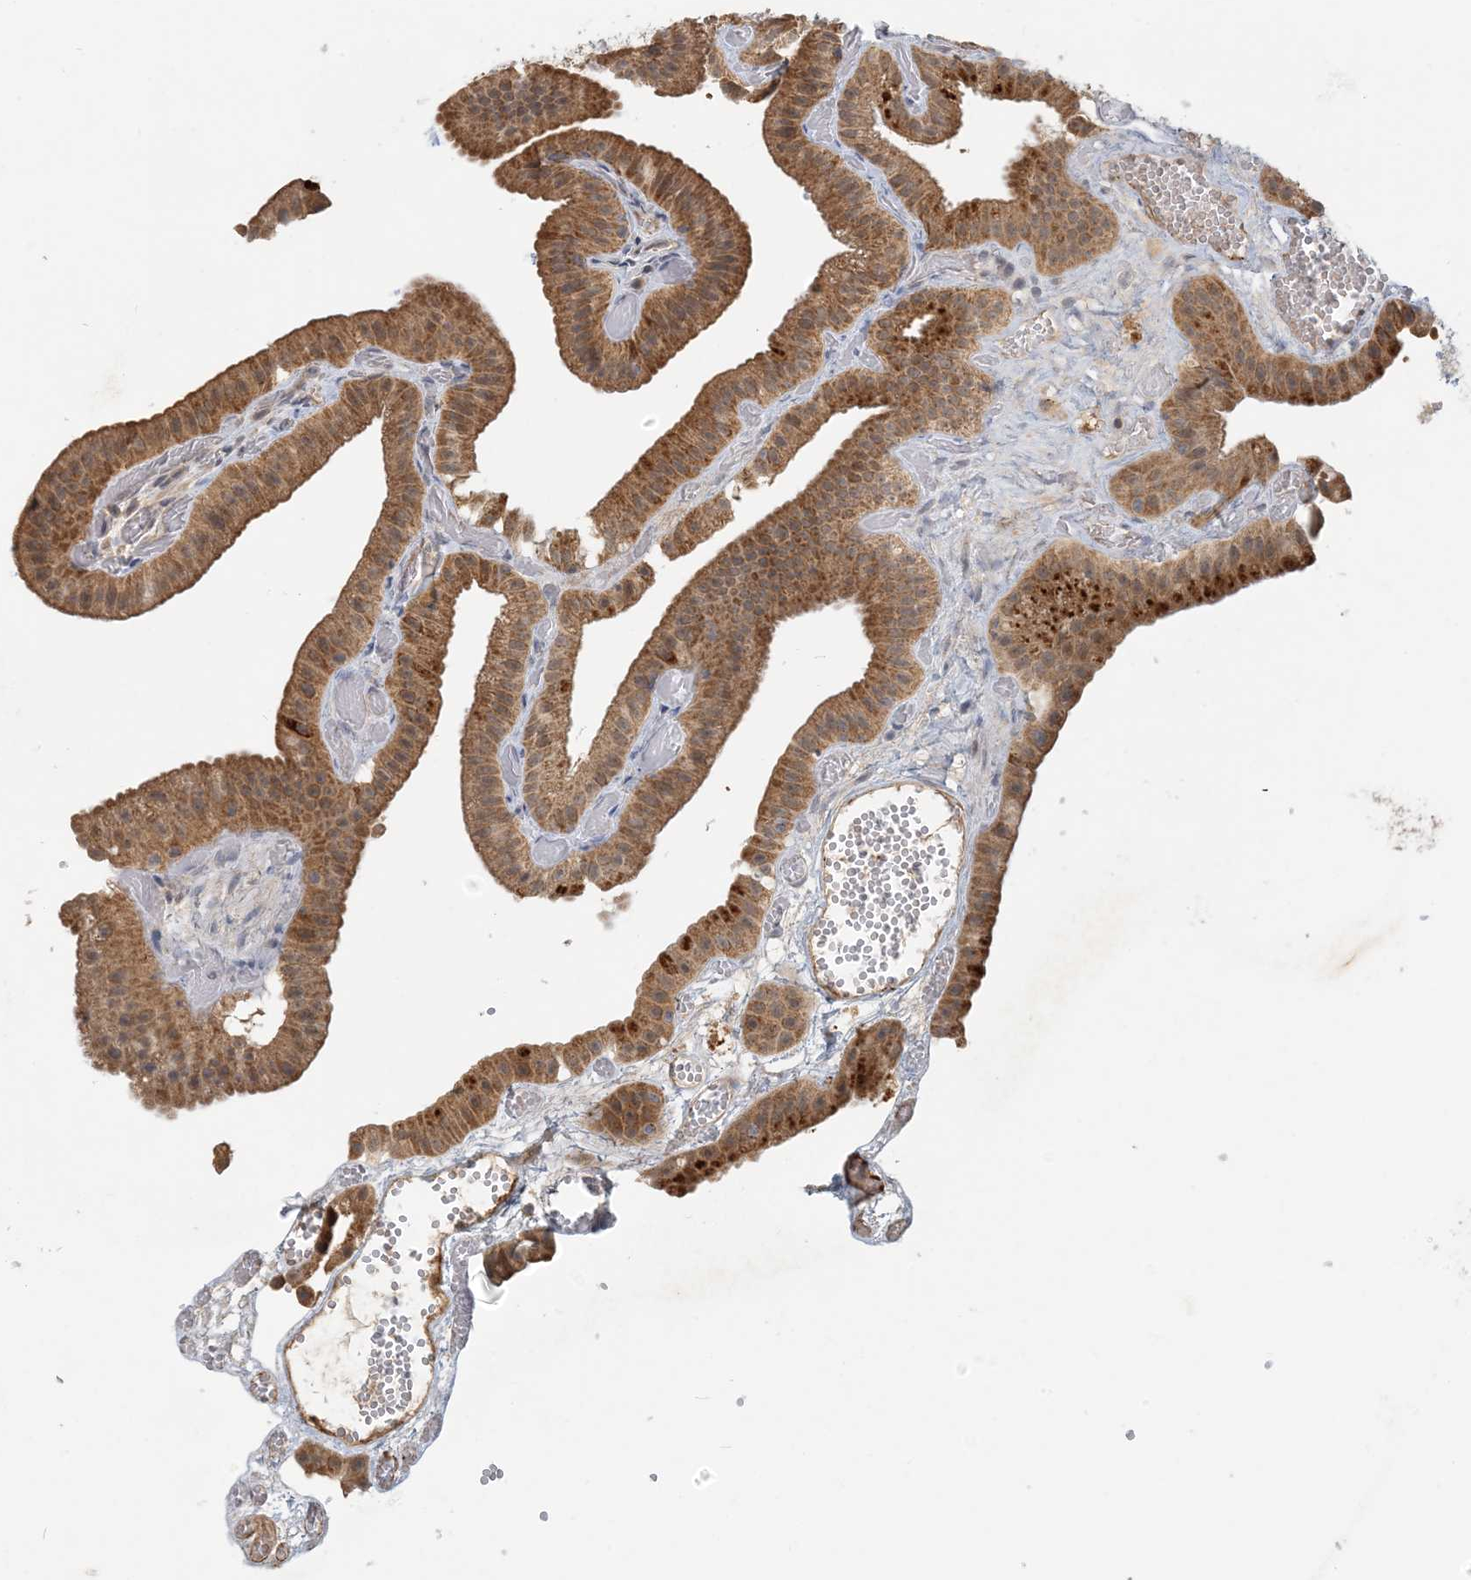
{"staining": {"intensity": "moderate", "quantity": ">75%", "location": "cytoplasmic/membranous"}, "tissue": "gallbladder", "cell_type": "Glandular cells", "image_type": "normal", "snomed": [{"axis": "morphology", "description": "Normal tissue, NOS"}, {"axis": "topography", "description": "Gallbladder"}], "caption": "Immunohistochemistry staining of normal gallbladder, which reveals medium levels of moderate cytoplasmic/membranous staining in about >75% of glandular cells indicating moderate cytoplasmic/membranous protein staining. The staining was performed using DAB (brown) for protein detection and nuclei were counterstained in hematoxylin (blue).", "gene": "ZBTB3", "patient": {"sex": "female", "age": 64}}